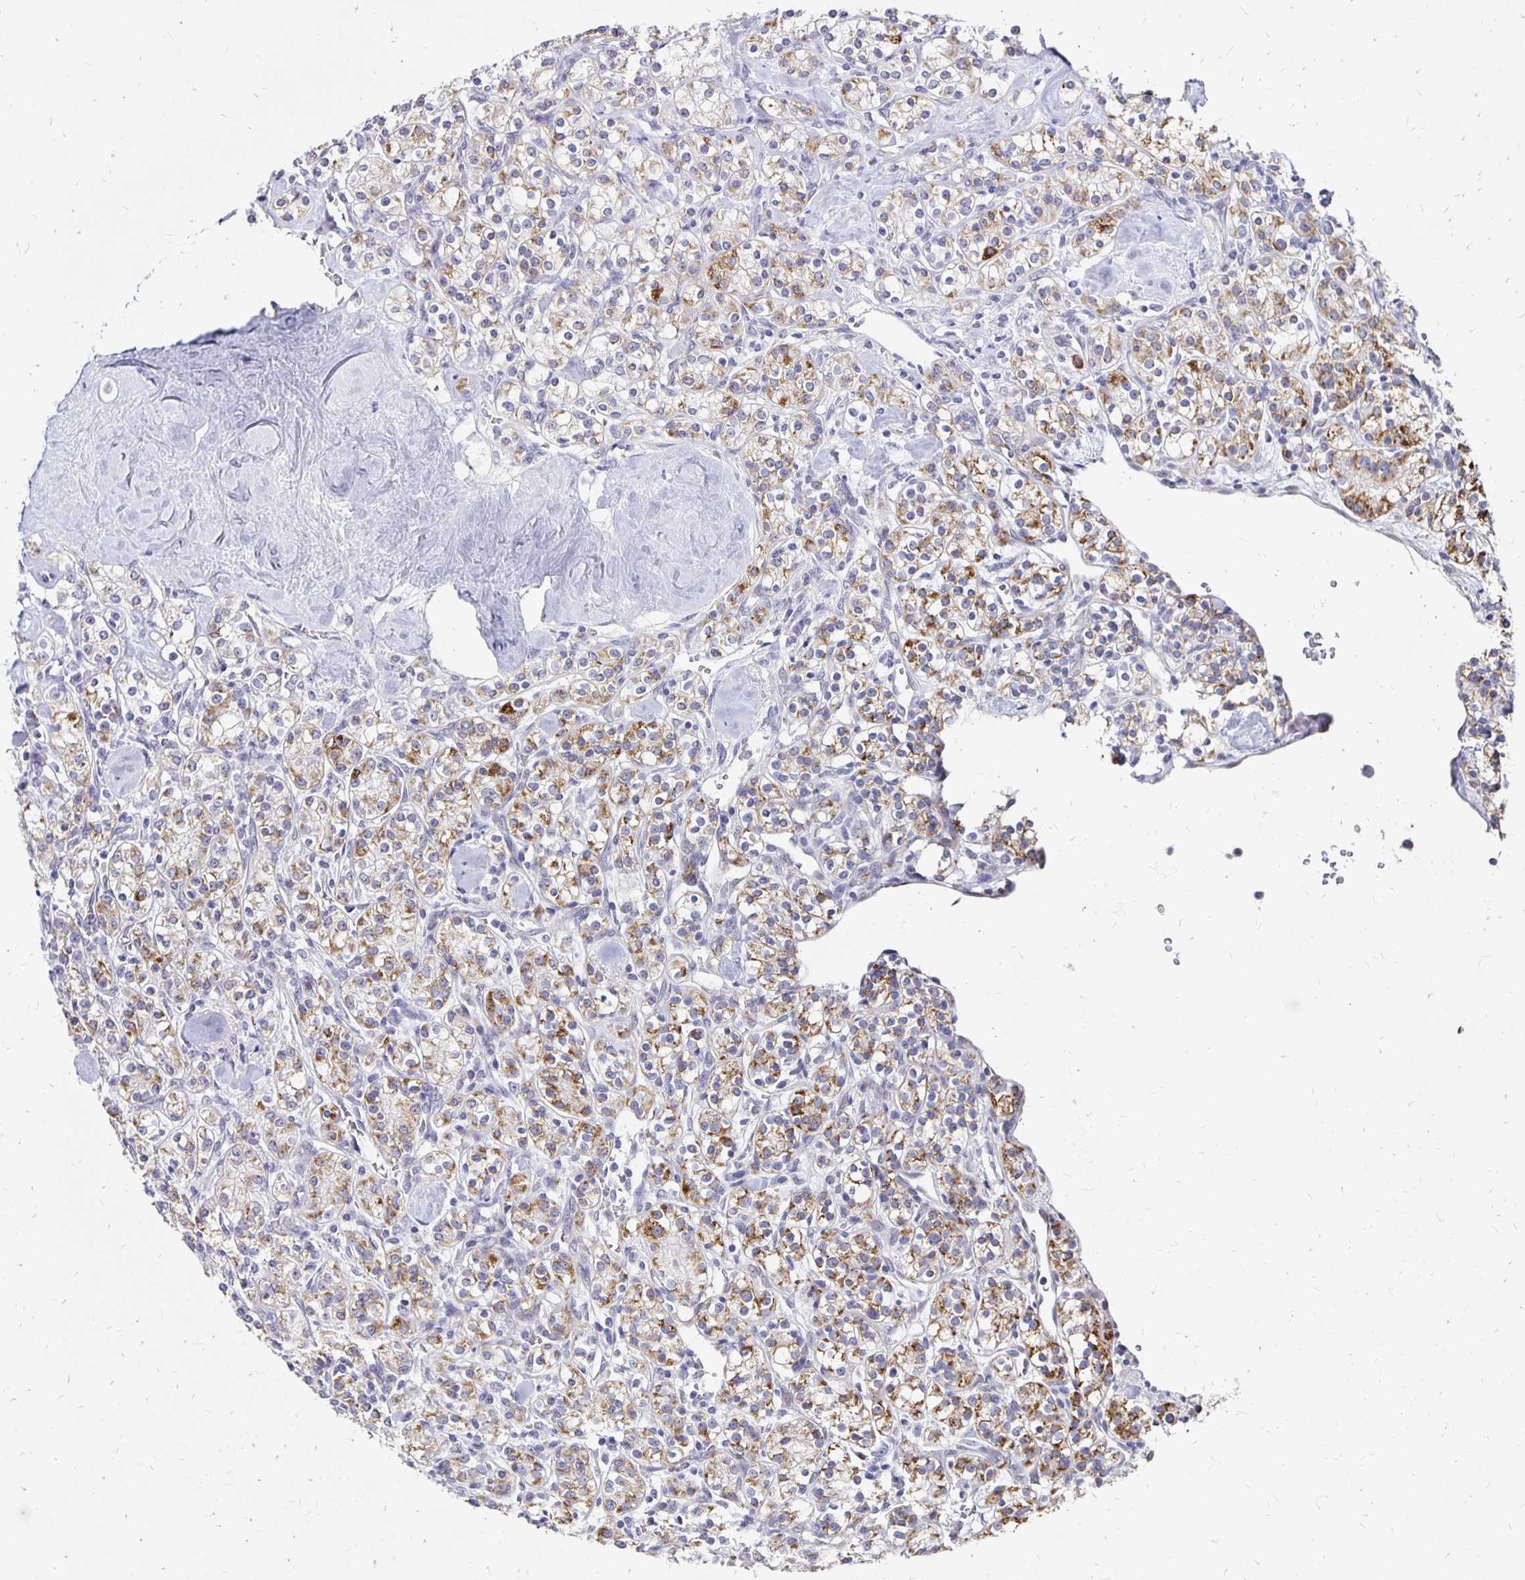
{"staining": {"intensity": "moderate", "quantity": "25%-75%", "location": "cytoplasmic/membranous"}, "tissue": "renal cancer", "cell_type": "Tumor cells", "image_type": "cancer", "snomed": [{"axis": "morphology", "description": "Adenocarcinoma, NOS"}, {"axis": "topography", "description": "Kidney"}], "caption": "Renal cancer was stained to show a protein in brown. There is medium levels of moderate cytoplasmic/membranous expression in approximately 25%-75% of tumor cells. The staining was performed using DAB (3,3'-diaminobenzidine), with brown indicating positive protein expression. Nuclei are stained blue with hematoxylin.", "gene": "ATOSB", "patient": {"sex": "male", "age": 77}}